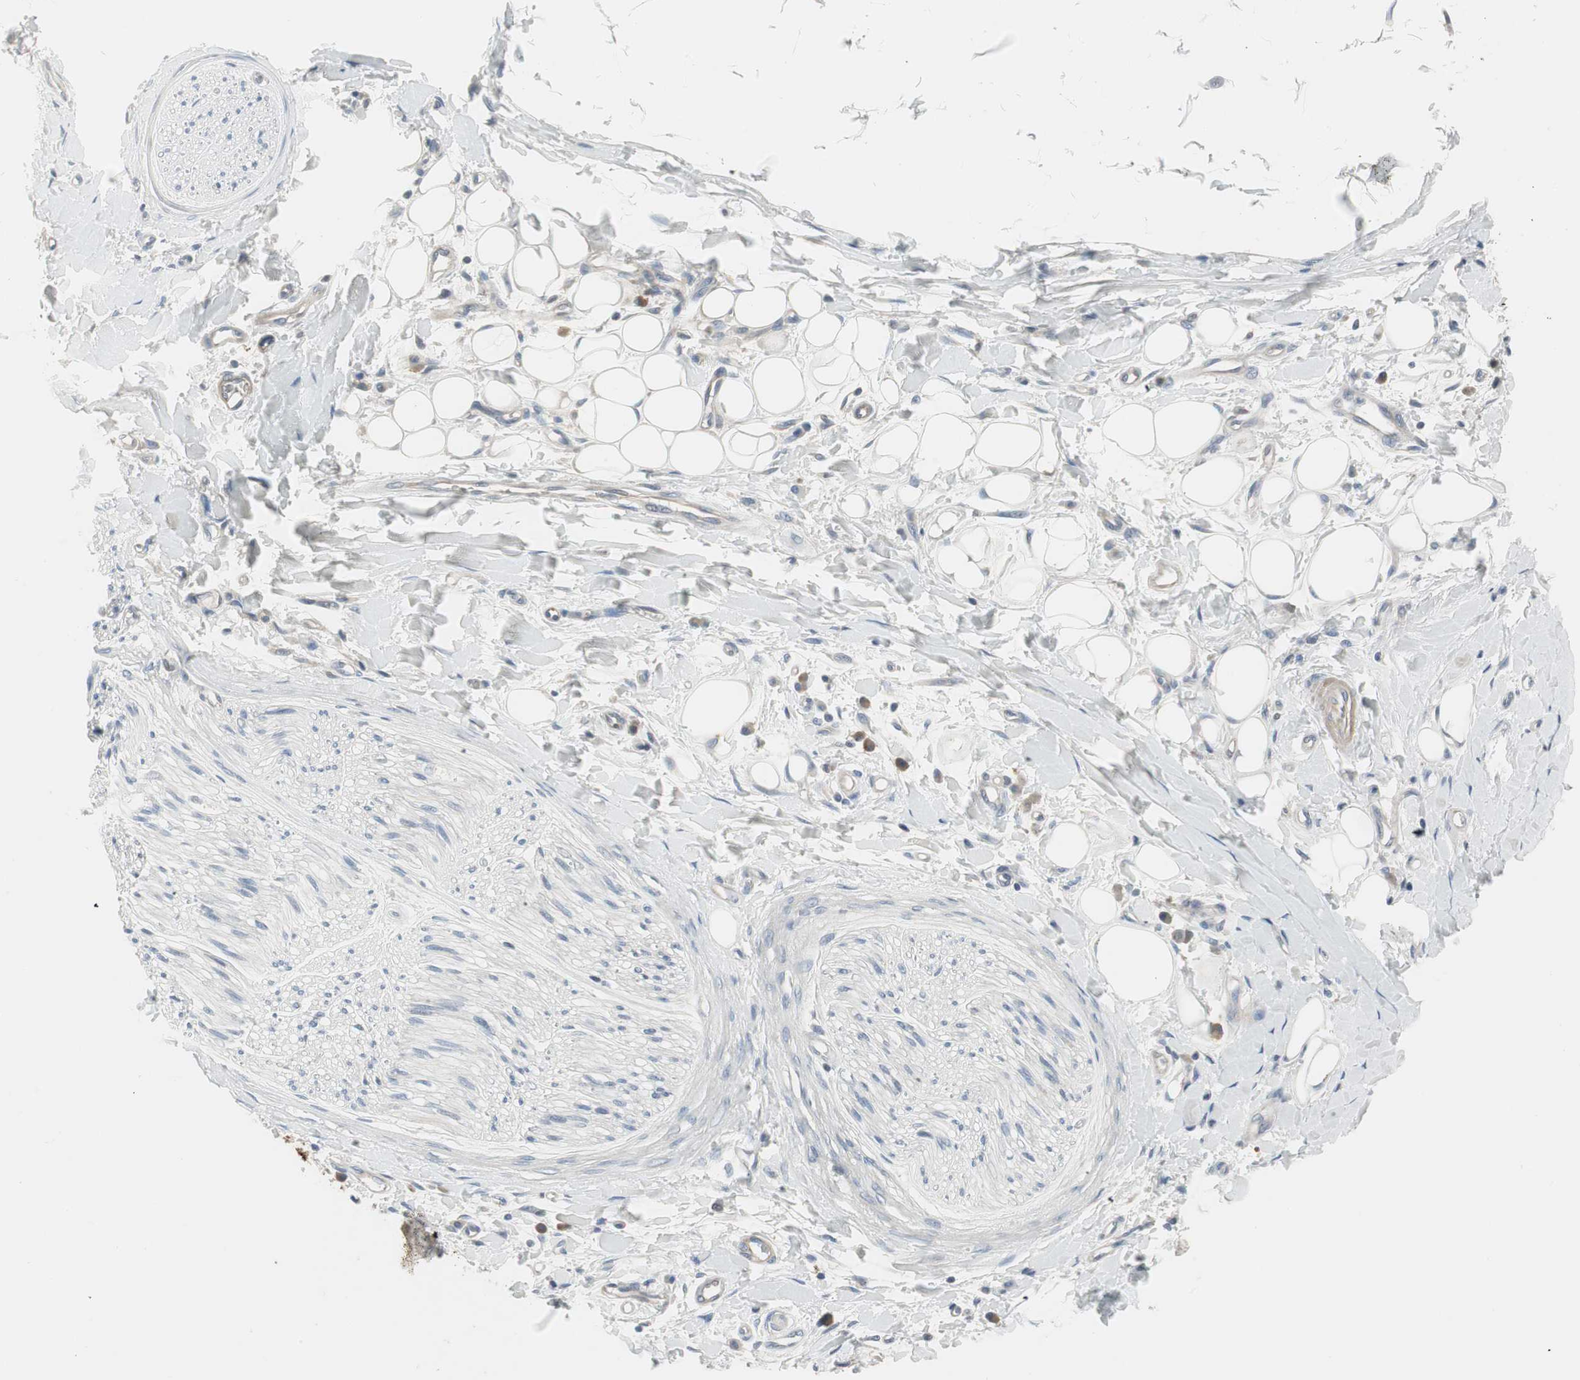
{"staining": {"intensity": "negative", "quantity": "none", "location": "none"}, "tissue": "adipose tissue", "cell_type": "Adipocytes", "image_type": "normal", "snomed": [{"axis": "morphology", "description": "Normal tissue, NOS"}, {"axis": "morphology", "description": "Adenocarcinoma, NOS"}, {"axis": "topography", "description": "Esophagus"}], "caption": "Adipocytes show no significant protein expression in normal adipose tissue. (DAB (3,3'-diaminobenzidine) IHC with hematoxylin counter stain).", "gene": "PIGR", "patient": {"sex": "male", "age": 62}}